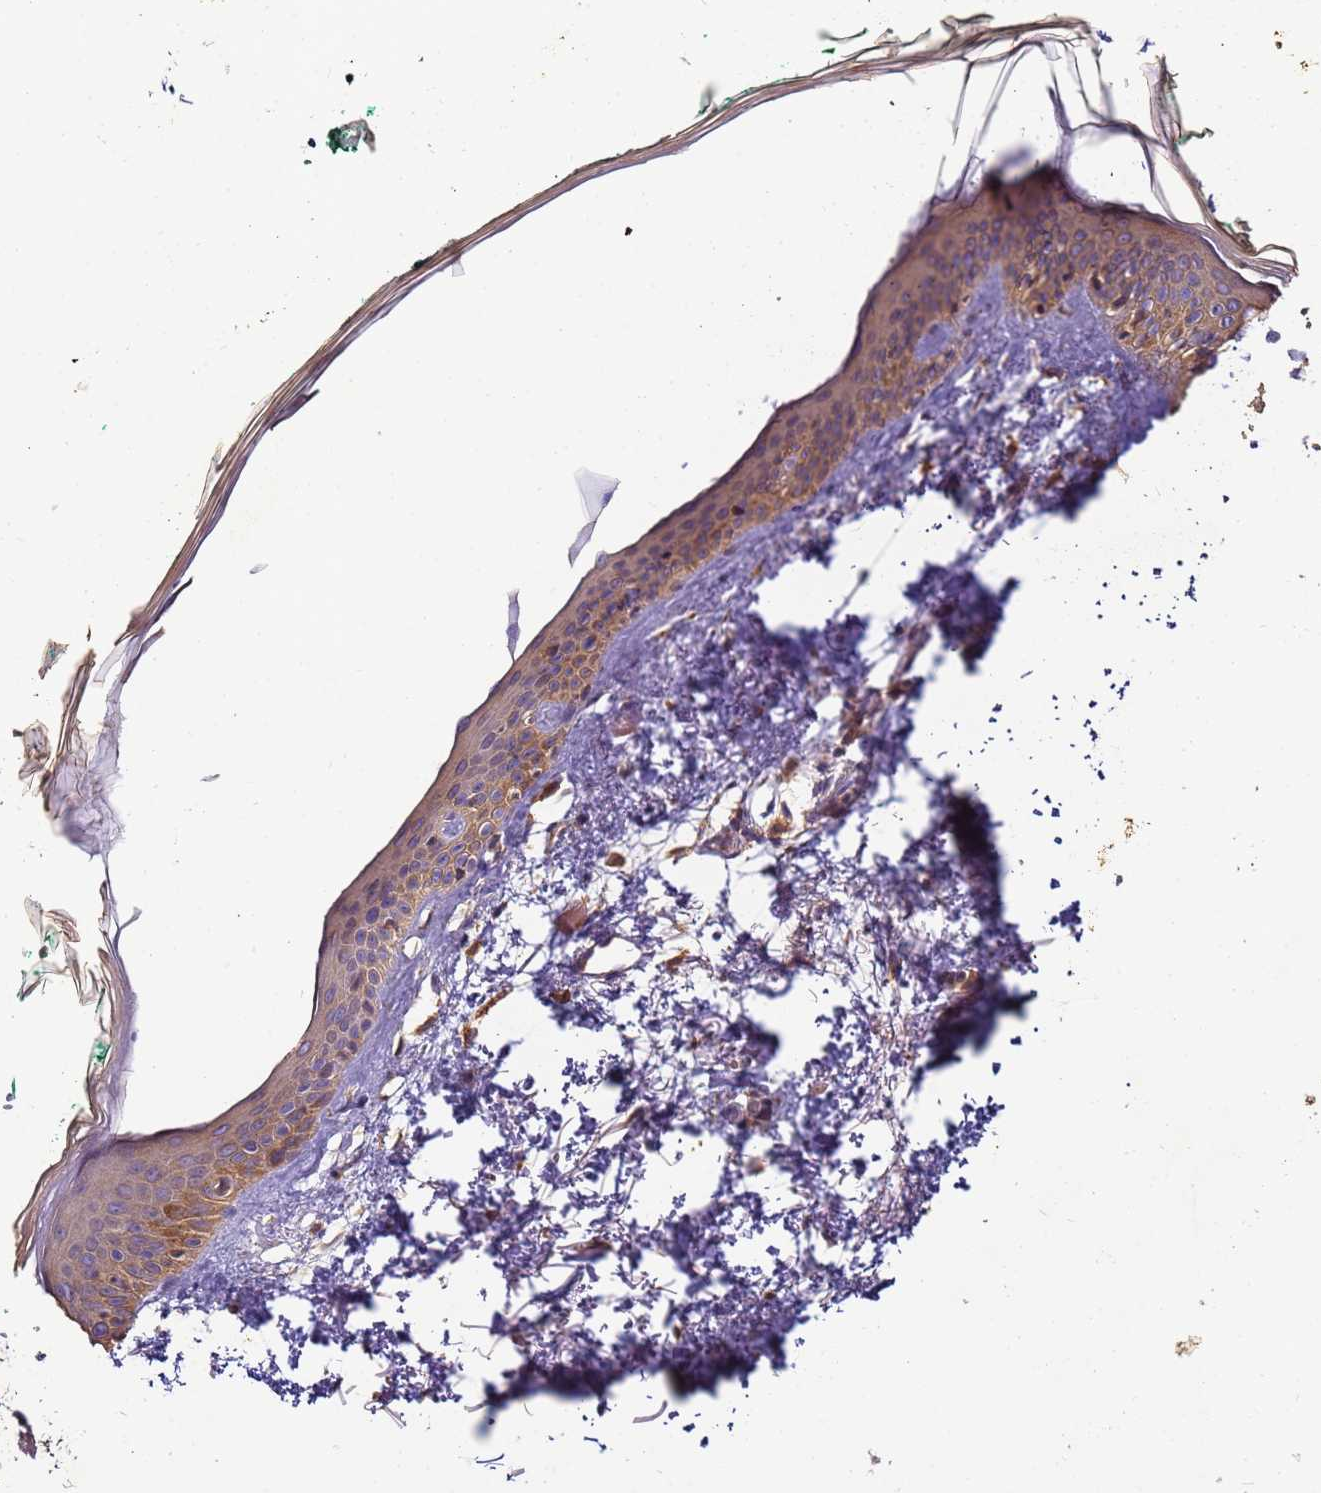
{"staining": {"intensity": "moderate", "quantity": ">75%", "location": "cytoplasmic/membranous"}, "tissue": "skin", "cell_type": "Fibroblasts", "image_type": "normal", "snomed": [{"axis": "morphology", "description": "Normal tissue, NOS"}, {"axis": "topography", "description": "Skin"}], "caption": "Immunohistochemical staining of unremarkable skin reveals medium levels of moderate cytoplasmic/membranous expression in approximately >75% of fibroblasts.", "gene": "TIGAR", "patient": {"sex": "male", "age": 62}}